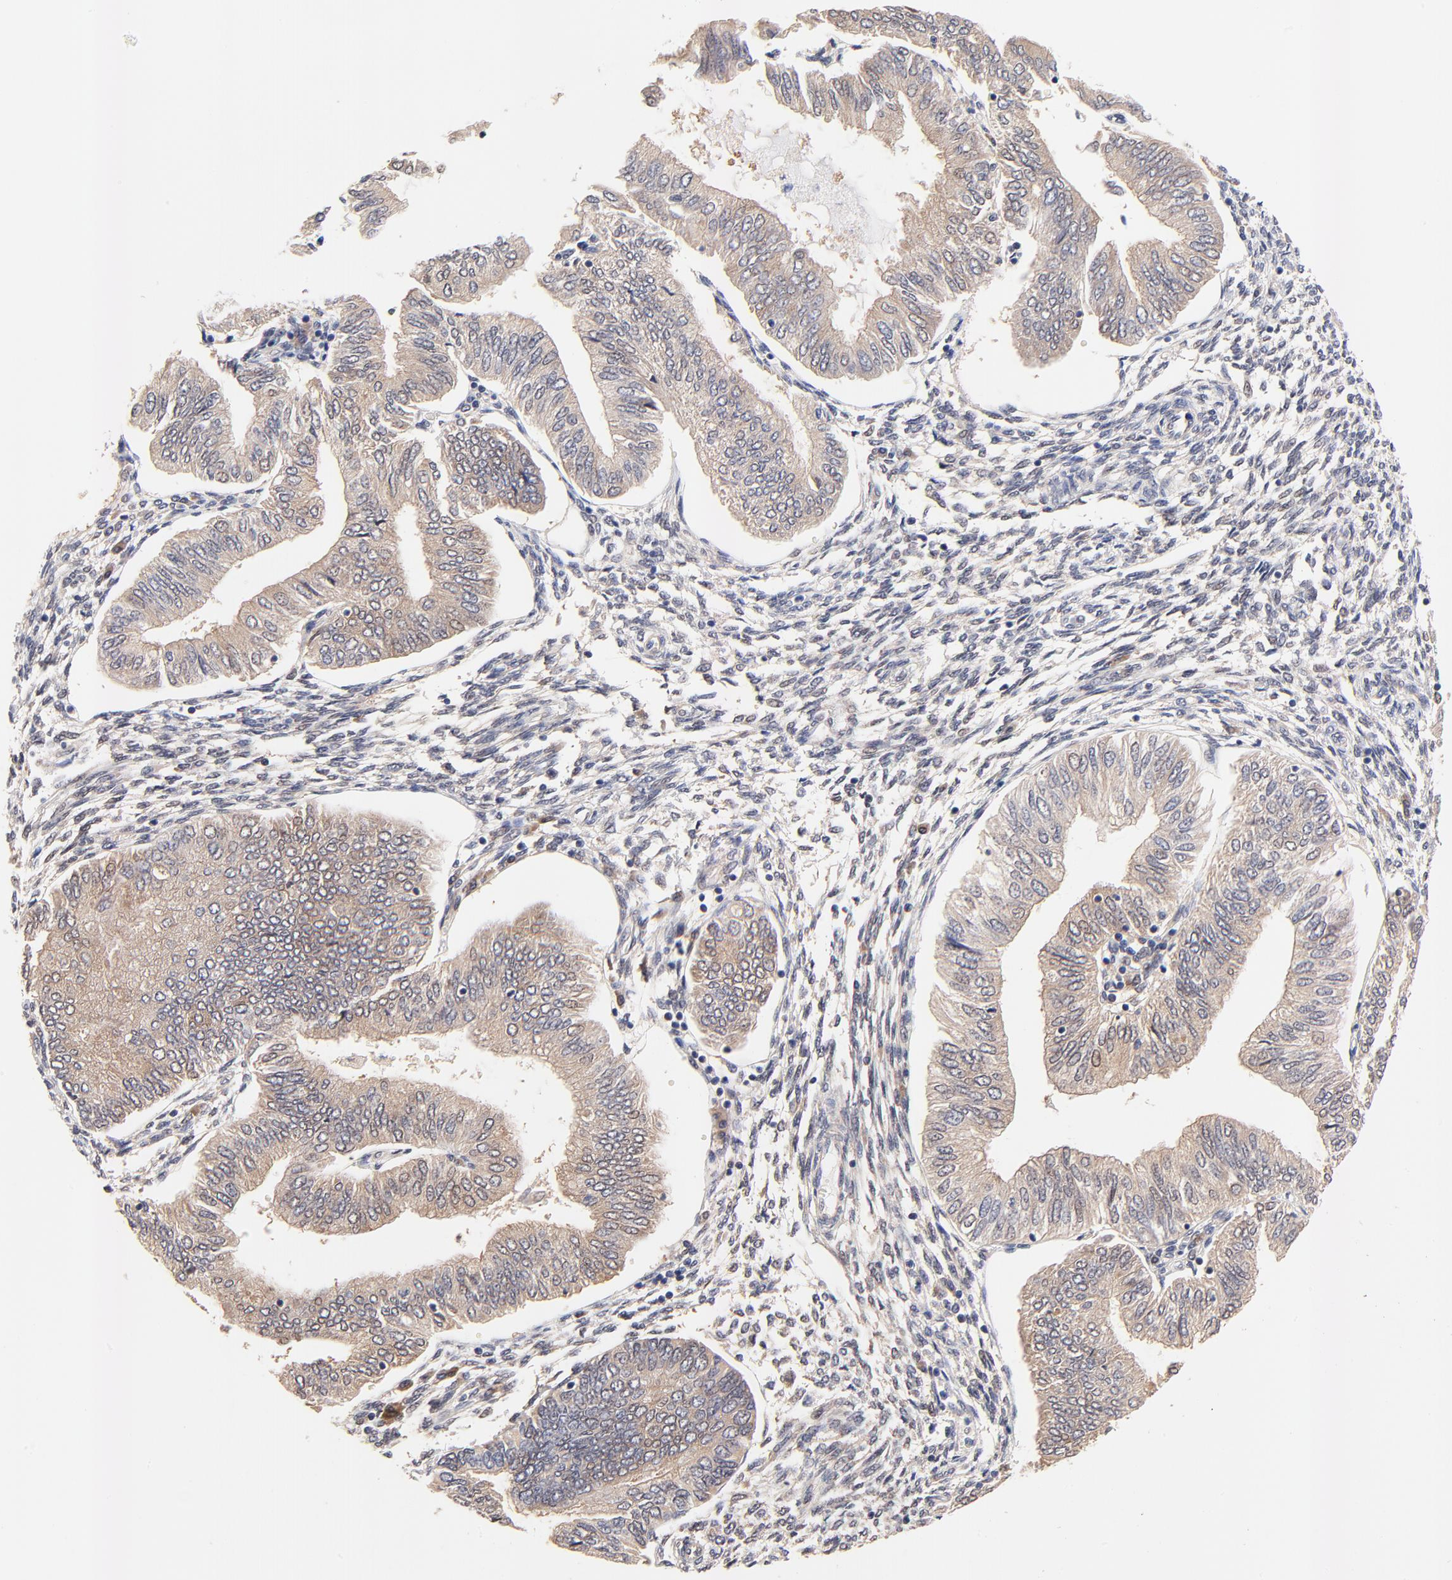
{"staining": {"intensity": "weak", "quantity": ">75%", "location": "cytoplasmic/membranous"}, "tissue": "endometrial cancer", "cell_type": "Tumor cells", "image_type": "cancer", "snomed": [{"axis": "morphology", "description": "Adenocarcinoma, NOS"}, {"axis": "topography", "description": "Endometrium"}], "caption": "The immunohistochemical stain shows weak cytoplasmic/membranous positivity in tumor cells of endometrial cancer (adenocarcinoma) tissue.", "gene": "TXNL1", "patient": {"sex": "female", "age": 51}}